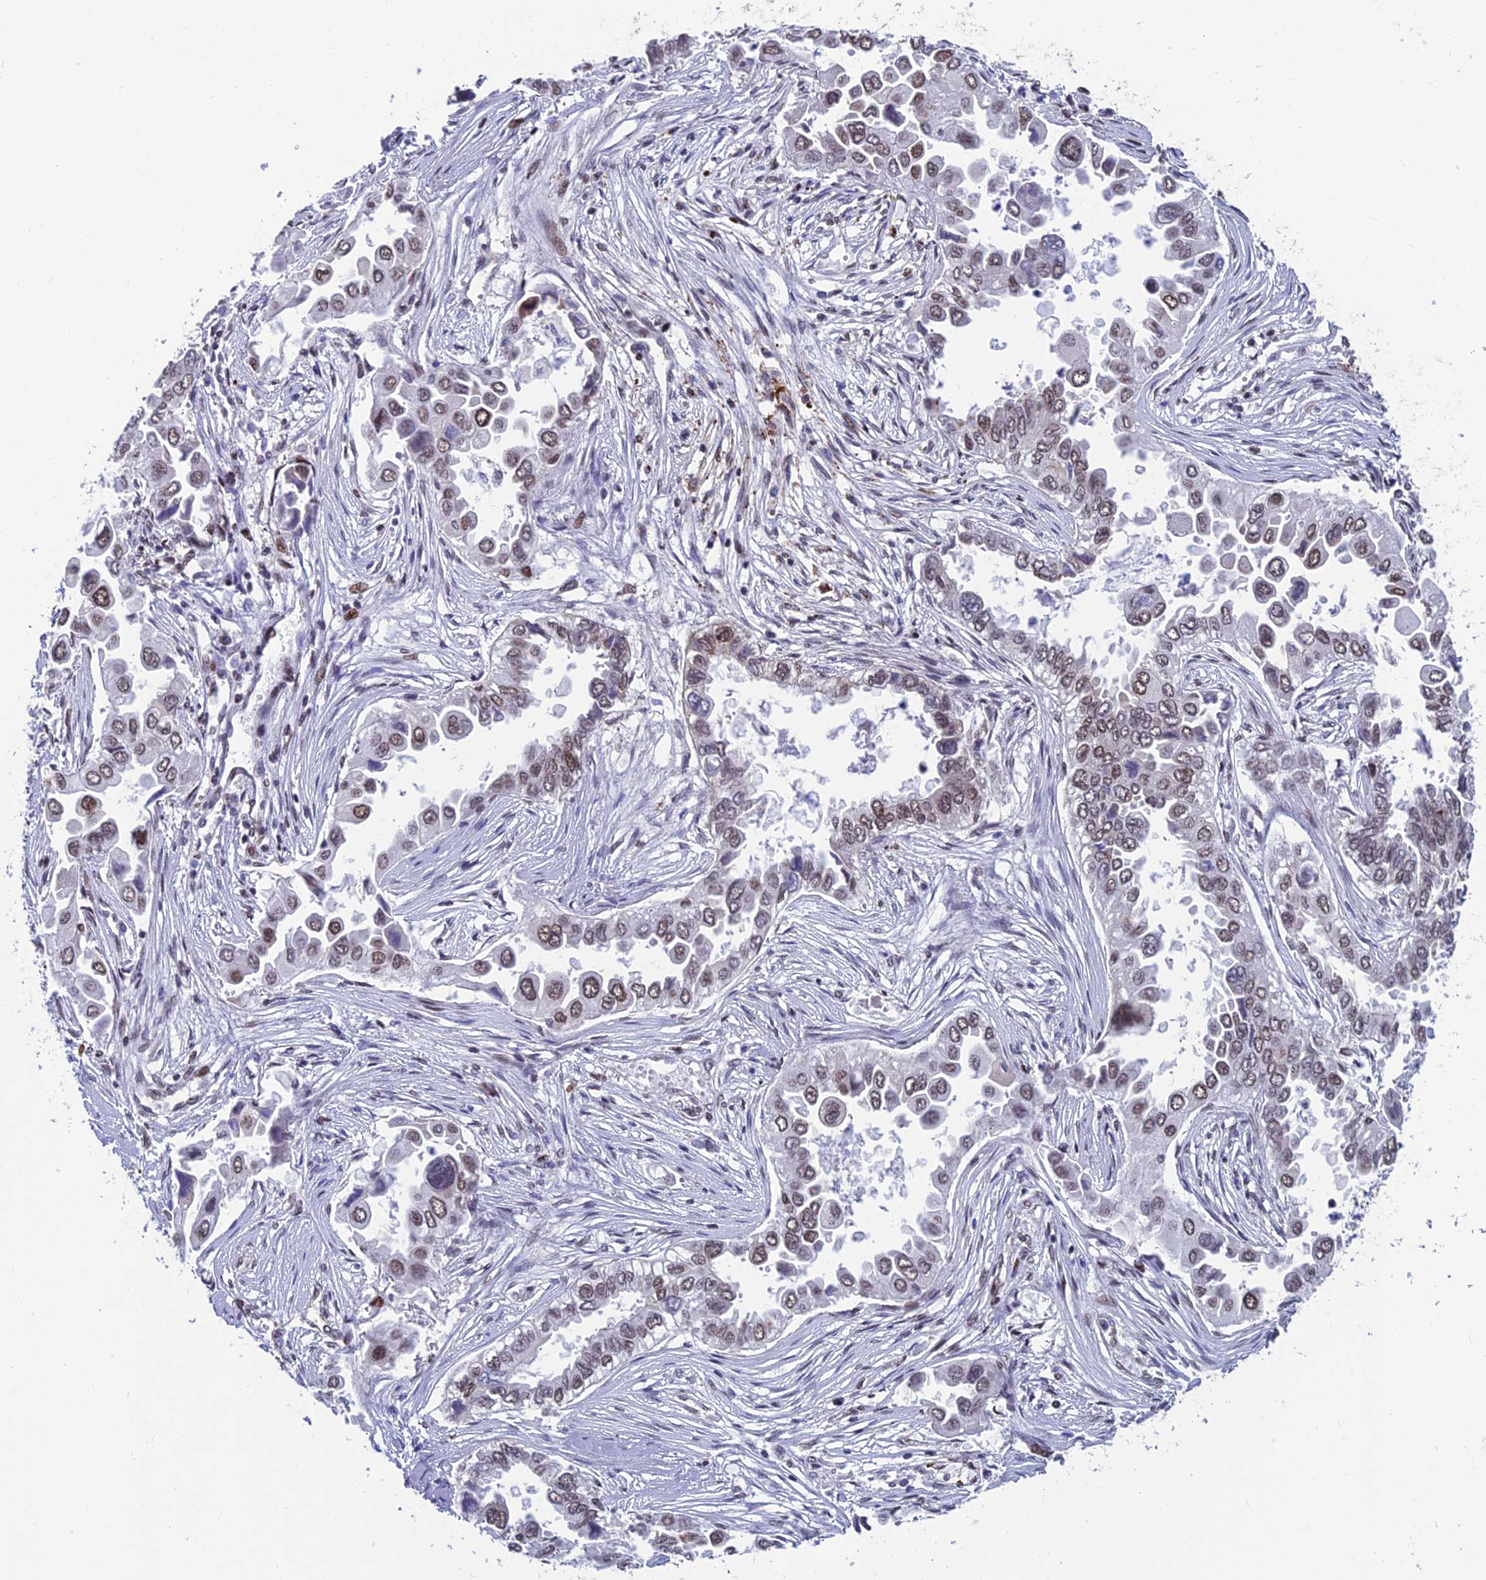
{"staining": {"intensity": "moderate", "quantity": ">75%", "location": "nuclear"}, "tissue": "lung cancer", "cell_type": "Tumor cells", "image_type": "cancer", "snomed": [{"axis": "morphology", "description": "Adenocarcinoma, NOS"}, {"axis": "topography", "description": "Lung"}], "caption": "Immunohistochemical staining of human lung cancer demonstrates medium levels of moderate nuclear protein positivity in approximately >75% of tumor cells.", "gene": "KIAA1191", "patient": {"sex": "female", "age": 76}}